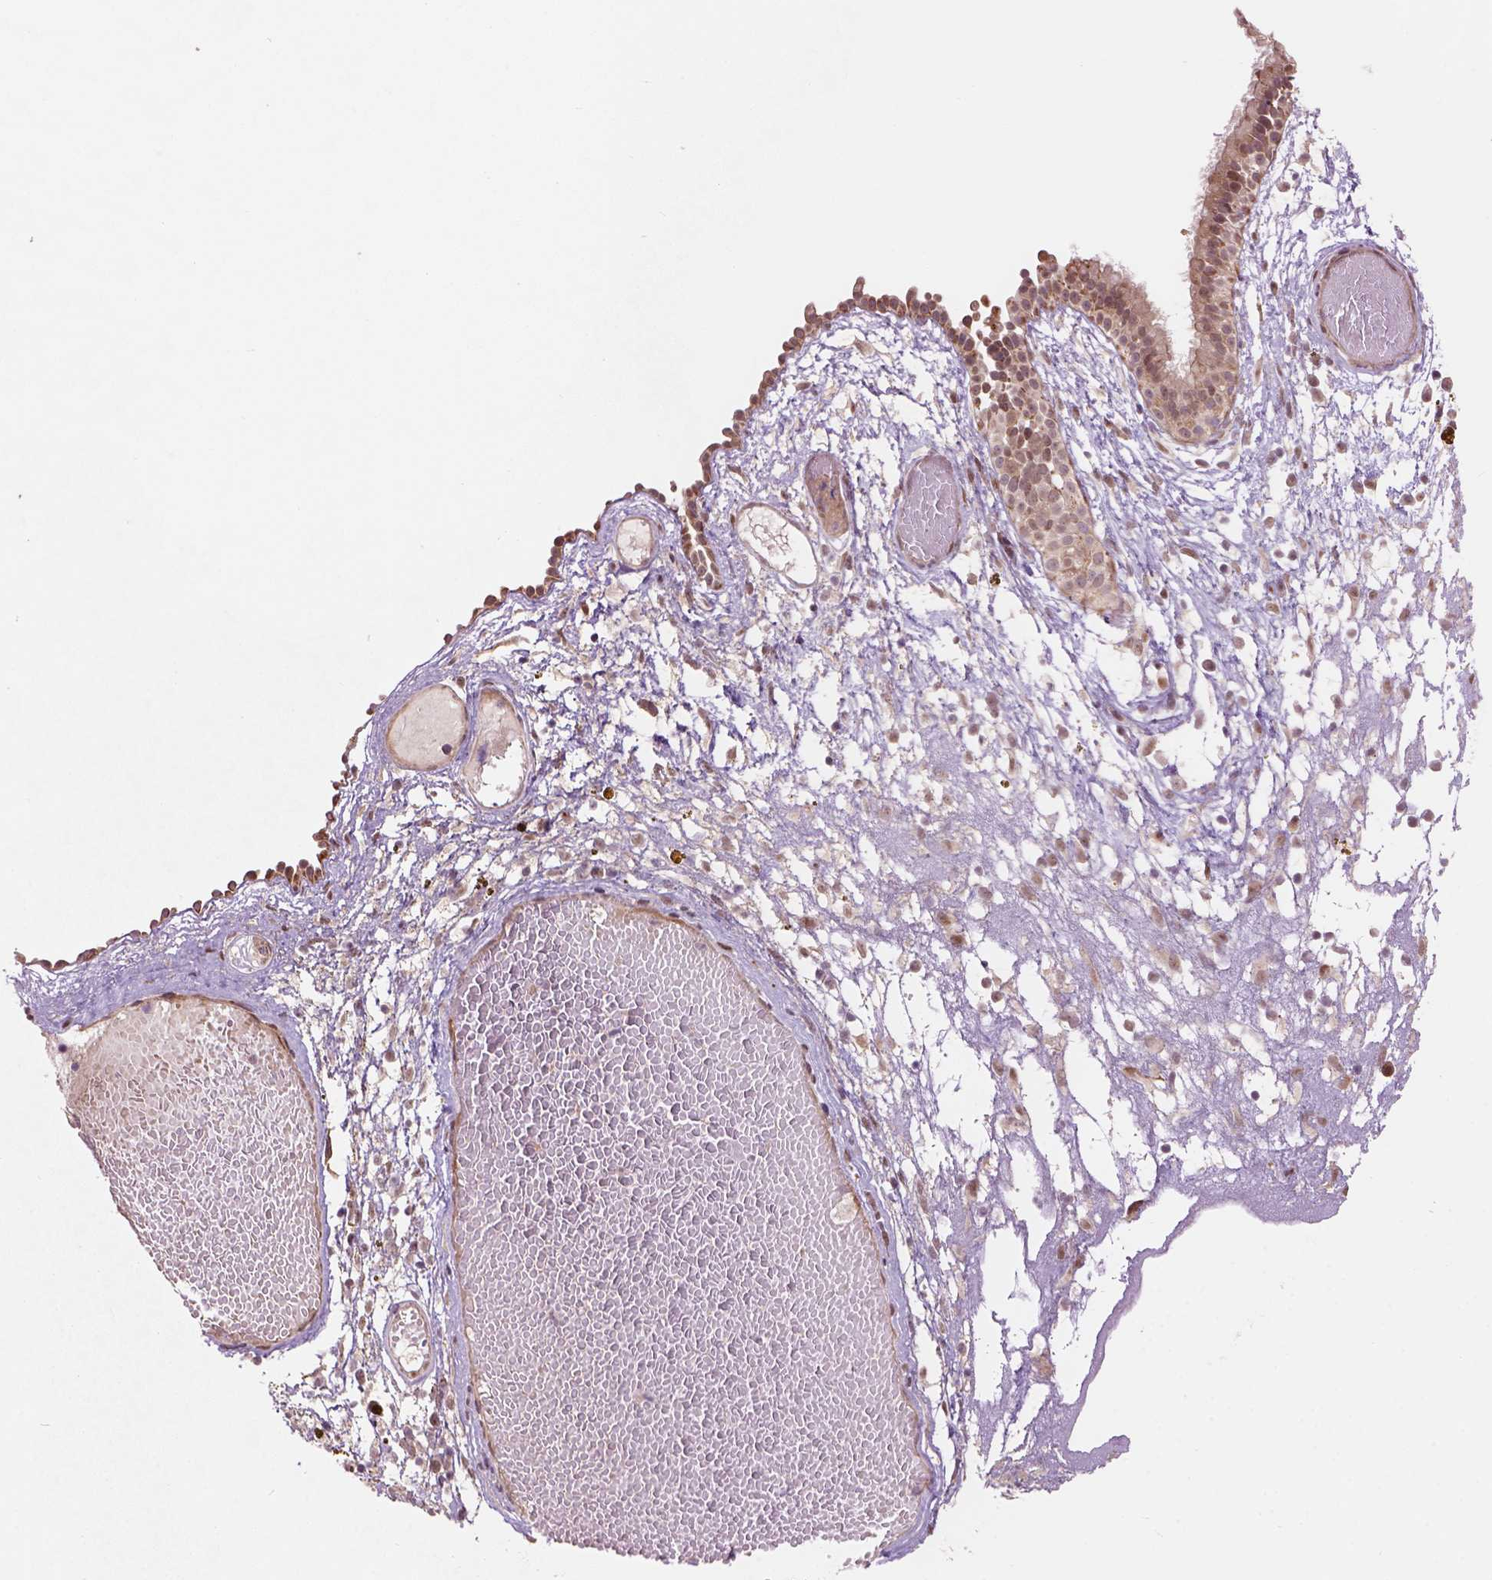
{"staining": {"intensity": "moderate", "quantity": "25%-75%", "location": "cytoplasmic/membranous,nuclear"}, "tissue": "nasopharynx", "cell_type": "Respiratory epithelial cells", "image_type": "normal", "snomed": [{"axis": "morphology", "description": "Normal tissue, NOS"}, {"axis": "topography", "description": "Nasopharynx"}], "caption": "Approximately 25%-75% of respiratory epithelial cells in normal nasopharynx exhibit moderate cytoplasmic/membranous,nuclear protein positivity as visualized by brown immunohistochemical staining.", "gene": "PSMD11", "patient": {"sex": "male", "age": 24}}